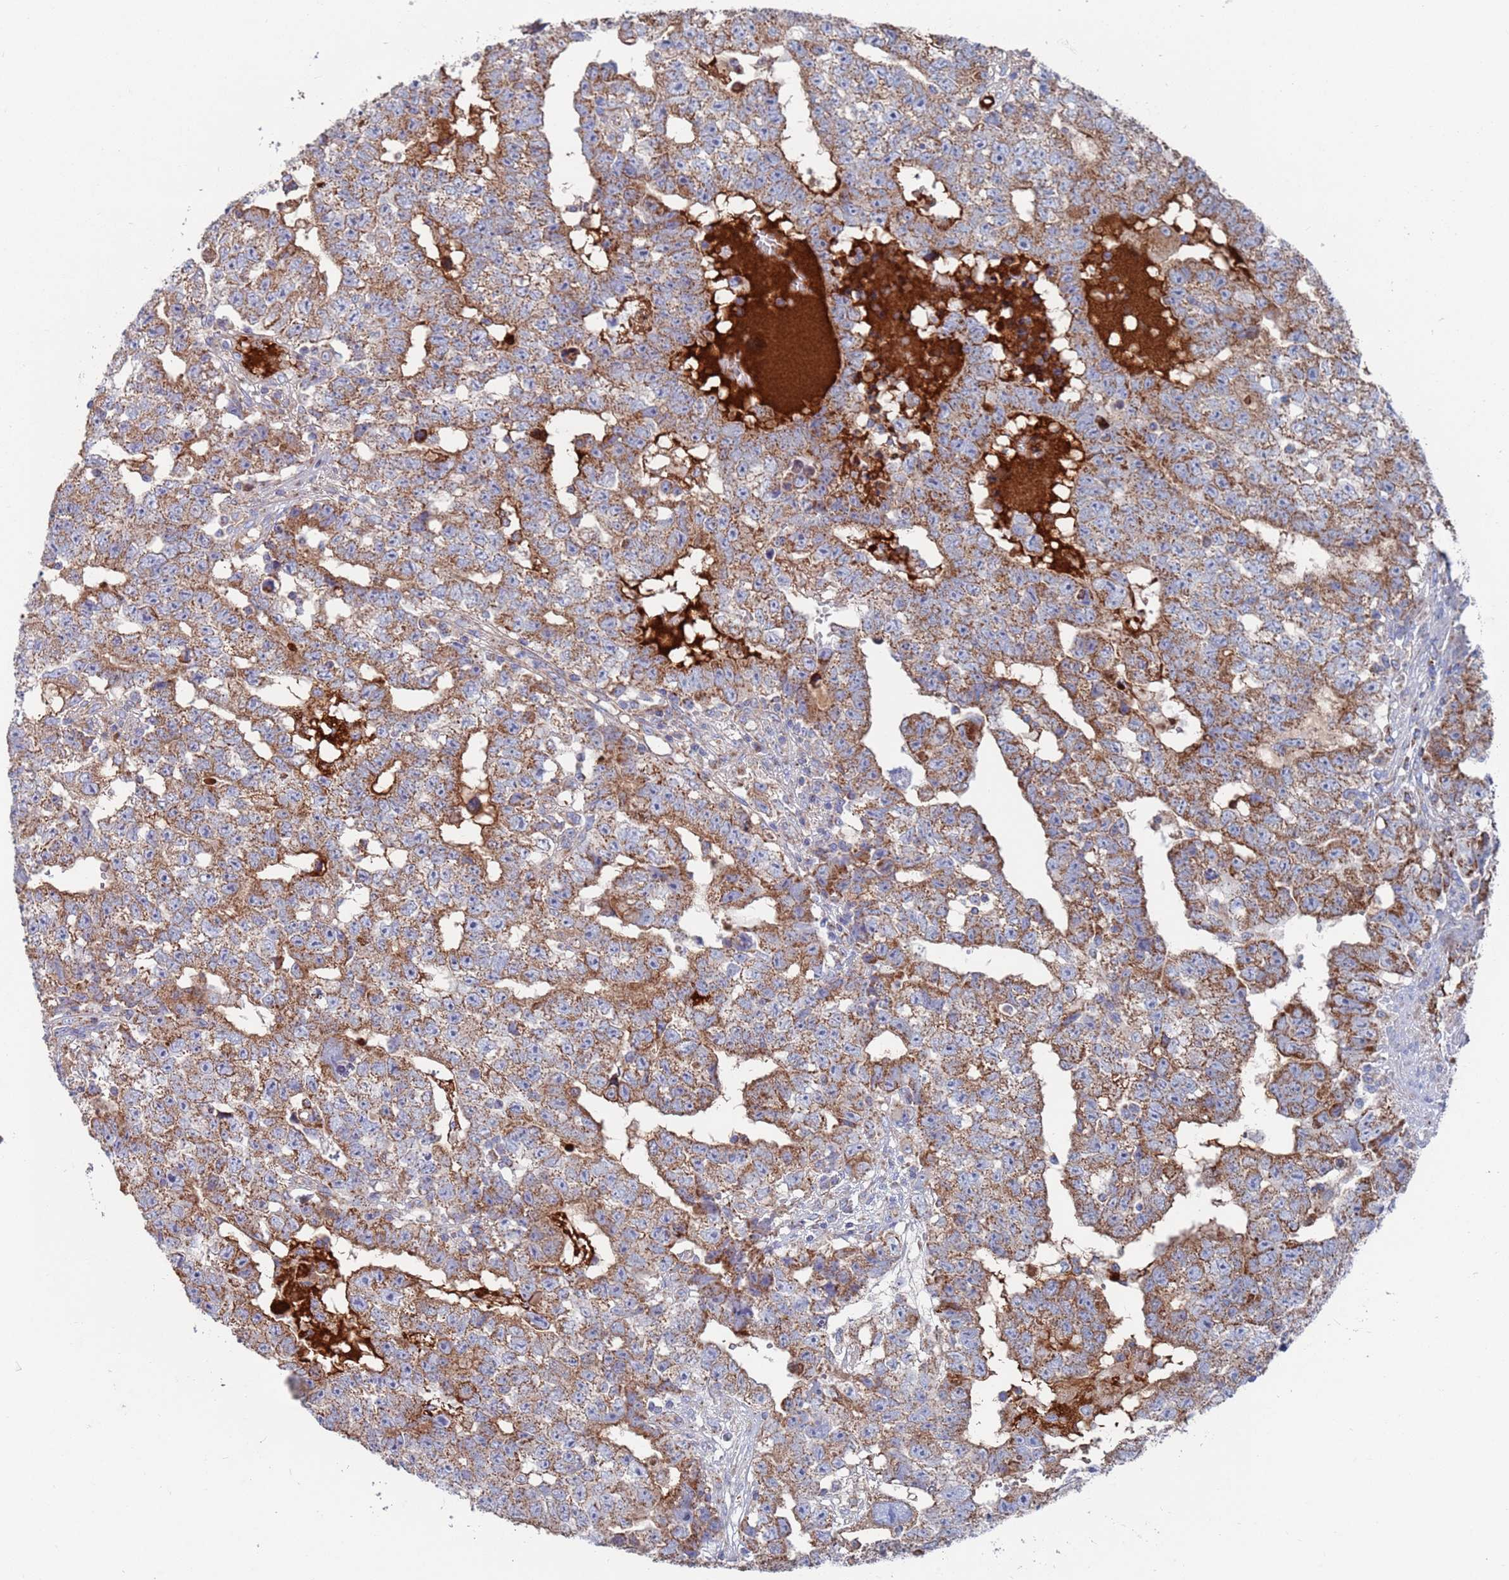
{"staining": {"intensity": "moderate", "quantity": ">75%", "location": "cytoplasmic/membranous"}, "tissue": "testis cancer", "cell_type": "Tumor cells", "image_type": "cancer", "snomed": [{"axis": "morphology", "description": "Carcinoma, Embryonal, NOS"}, {"axis": "topography", "description": "Testis"}], "caption": "Immunohistochemistry (IHC) micrograph of neoplastic tissue: embryonal carcinoma (testis) stained using immunohistochemistry exhibits medium levels of moderate protein expression localized specifically in the cytoplasmic/membranous of tumor cells, appearing as a cytoplasmic/membranous brown color.", "gene": "MRPL22", "patient": {"sex": "male", "age": 25}}